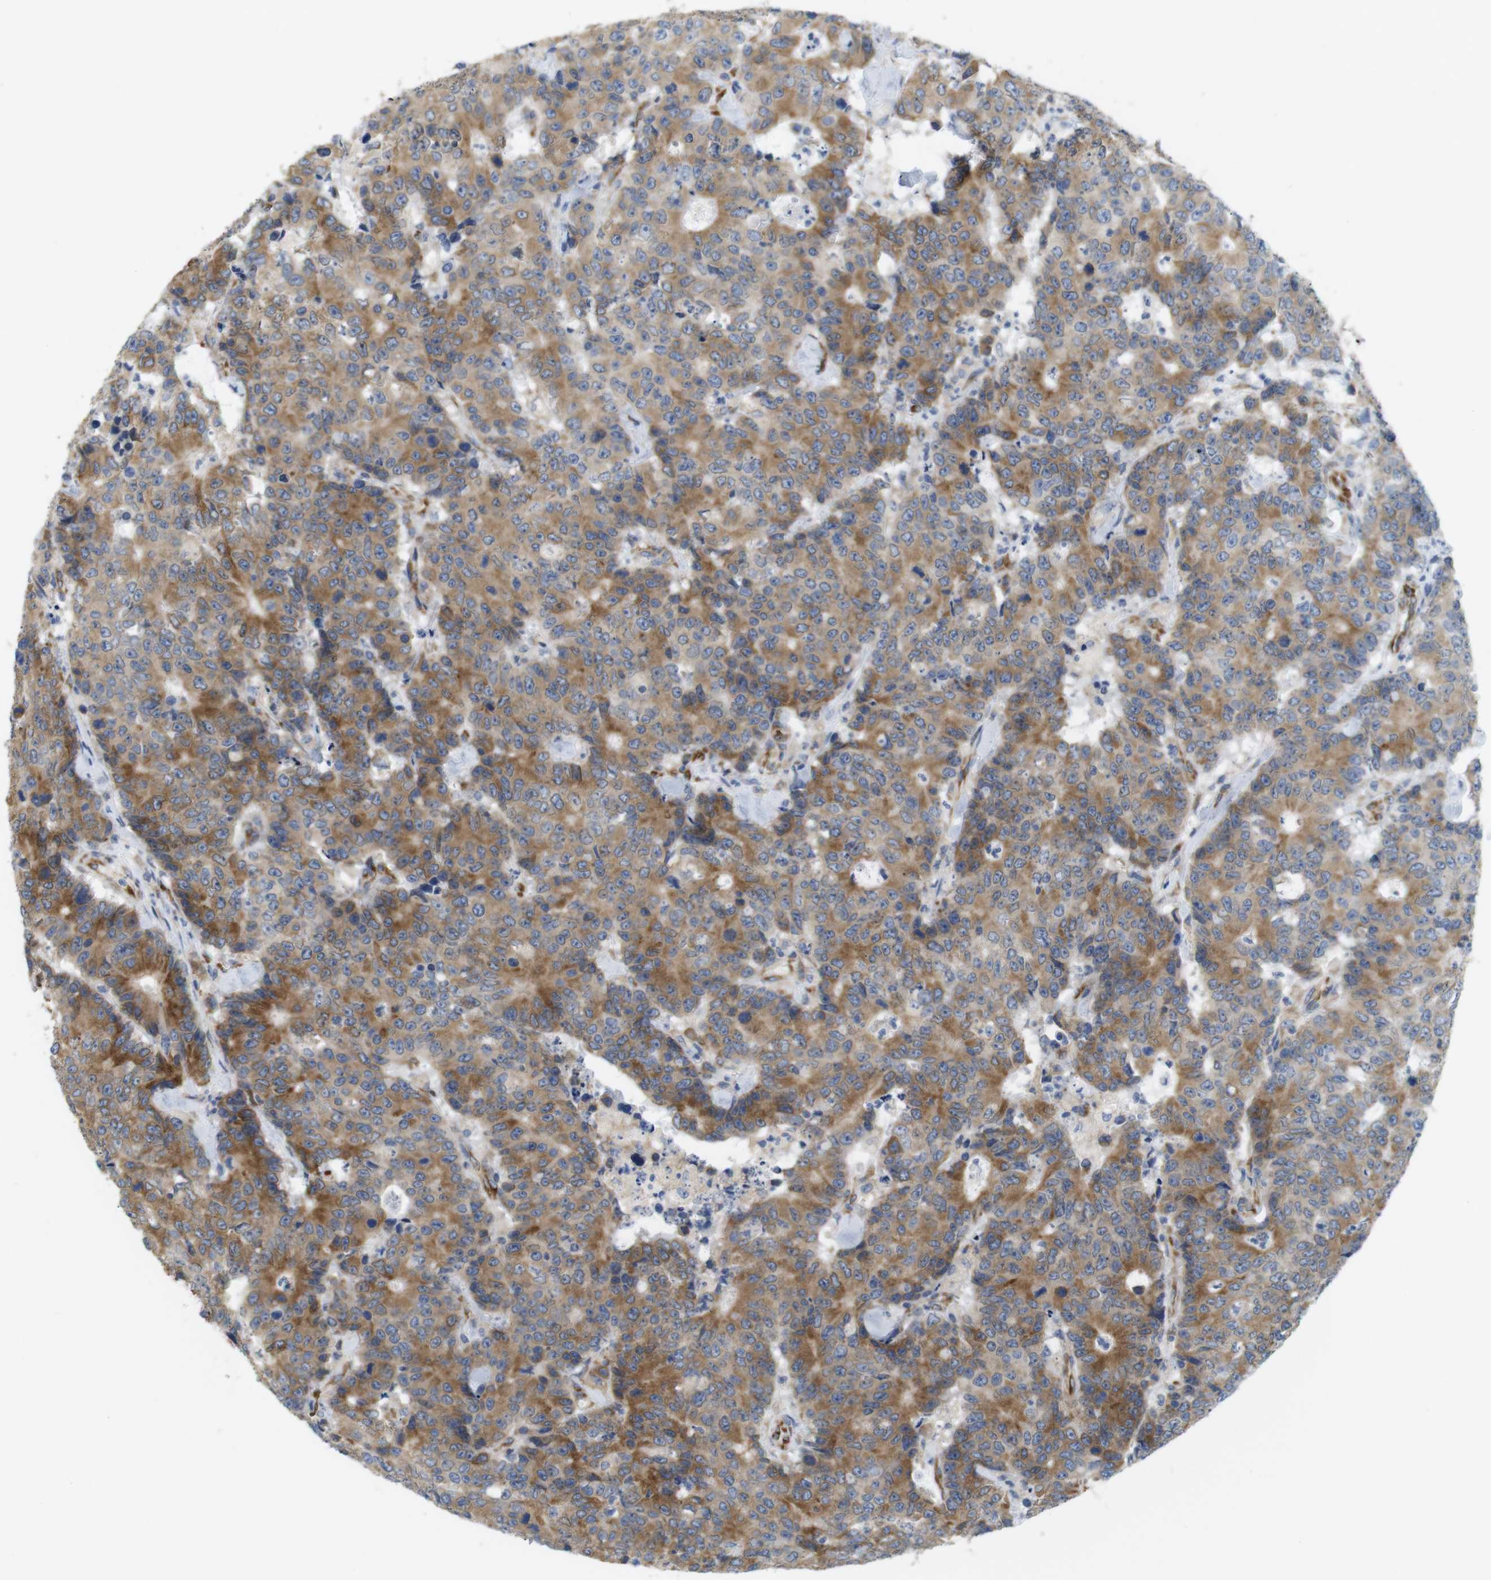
{"staining": {"intensity": "strong", "quantity": "25%-75%", "location": "cytoplasmic/membranous"}, "tissue": "colorectal cancer", "cell_type": "Tumor cells", "image_type": "cancer", "snomed": [{"axis": "morphology", "description": "Adenocarcinoma, NOS"}, {"axis": "topography", "description": "Colon"}], "caption": "The photomicrograph shows staining of colorectal adenocarcinoma, revealing strong cytoplasmic/membranous protein positivity (brown color) within tumor cells.", "gene": "PCNX2", "patient": {"sex": "female", "age": 86}}